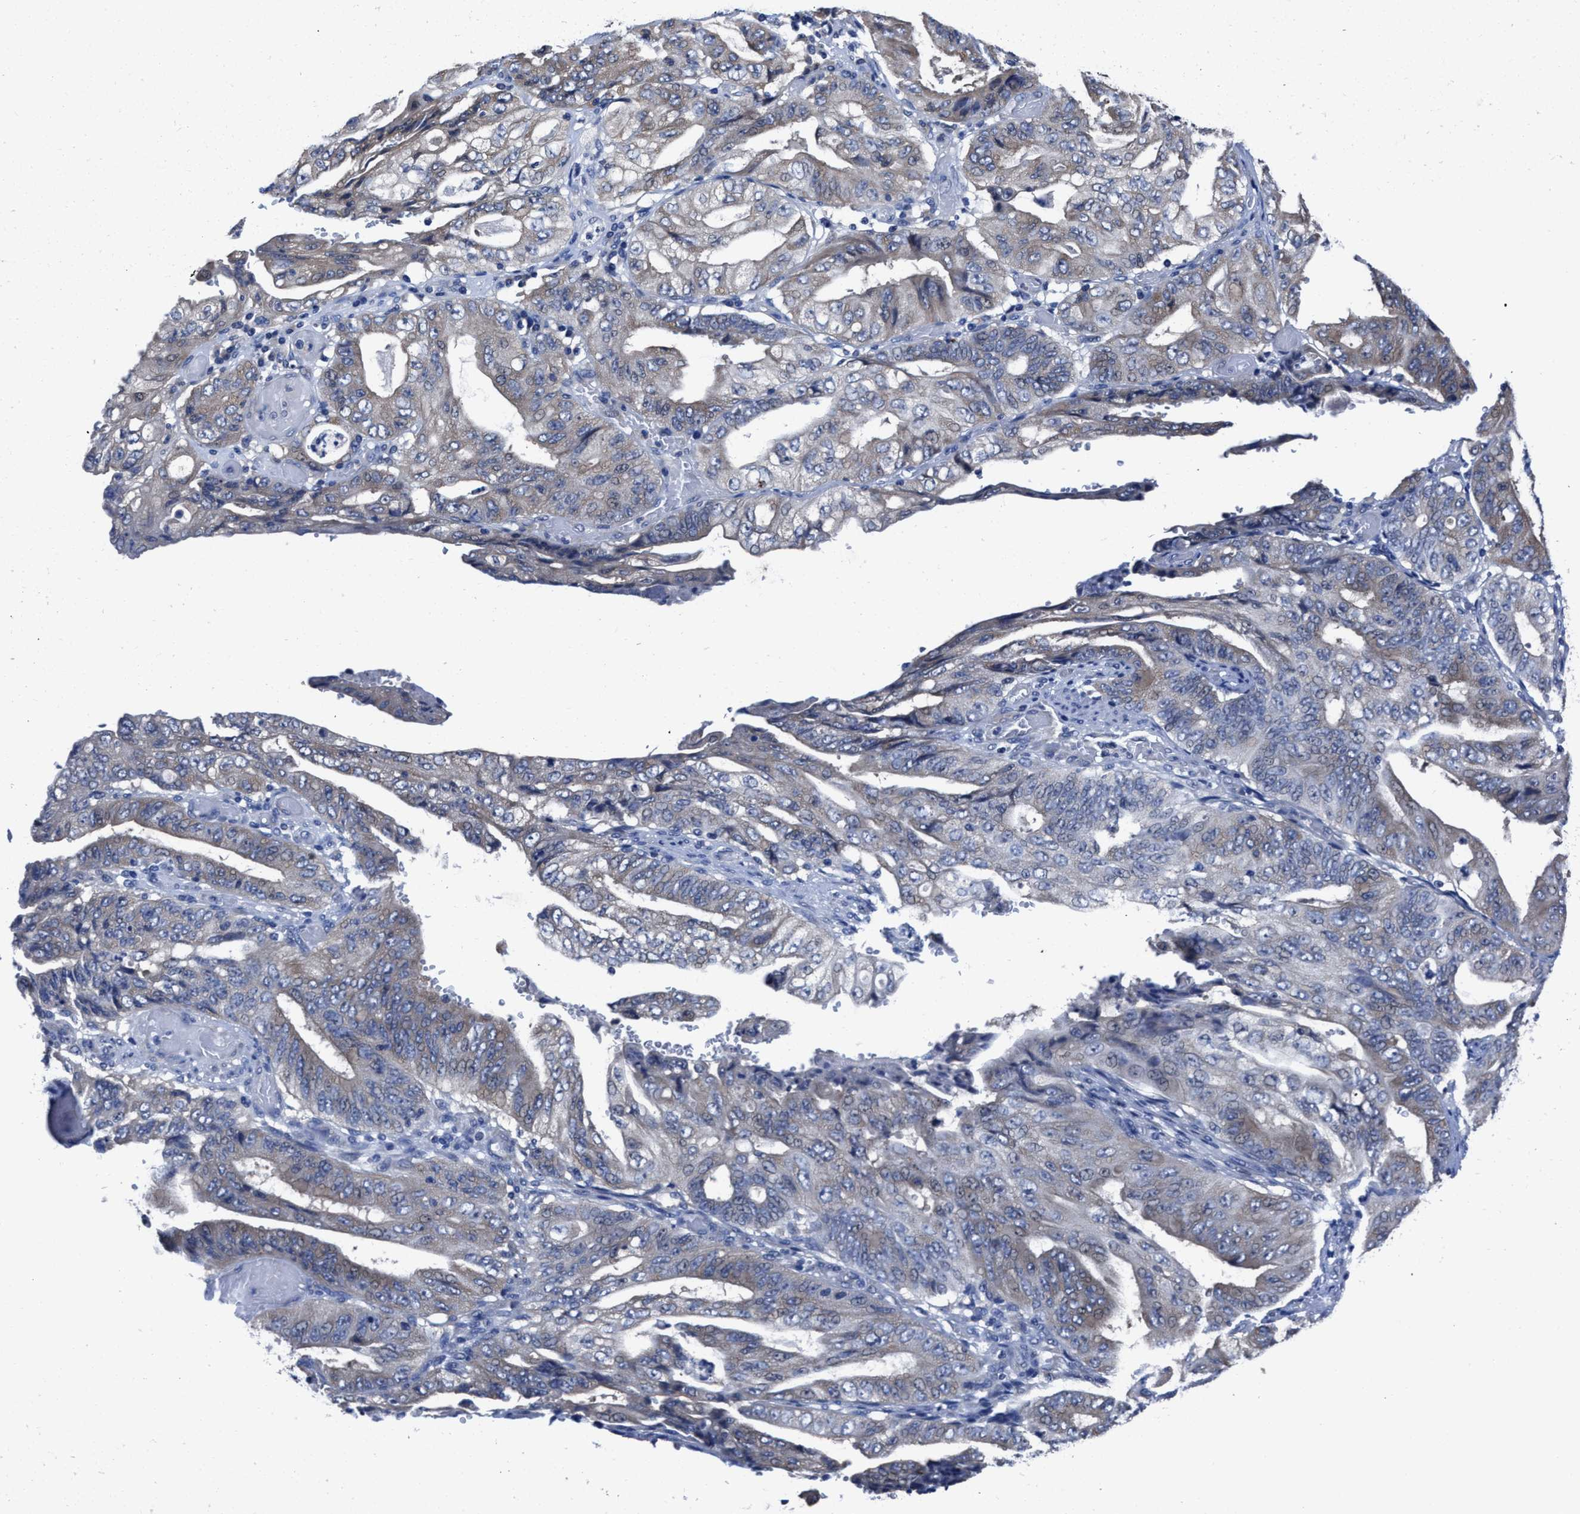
{"staining": {"intensity": "negative", "quantity": "none", "location": "none"}, "tissue": "stomach cancer", "cell_type": "Tumor cells", "image_type": "cancer", "snomed": [{"axis": "morphology", "description": "Adenocarcinoma, NOS"}, {"axis": "topography", "description": "Stomach"}], "caption": "This is an immunohistochemistry image of stomach adenocarcinoma. There is no staining in tumor cells.", "gene": "HOOK1", "patient": {"sex": "female", "age": 73}}